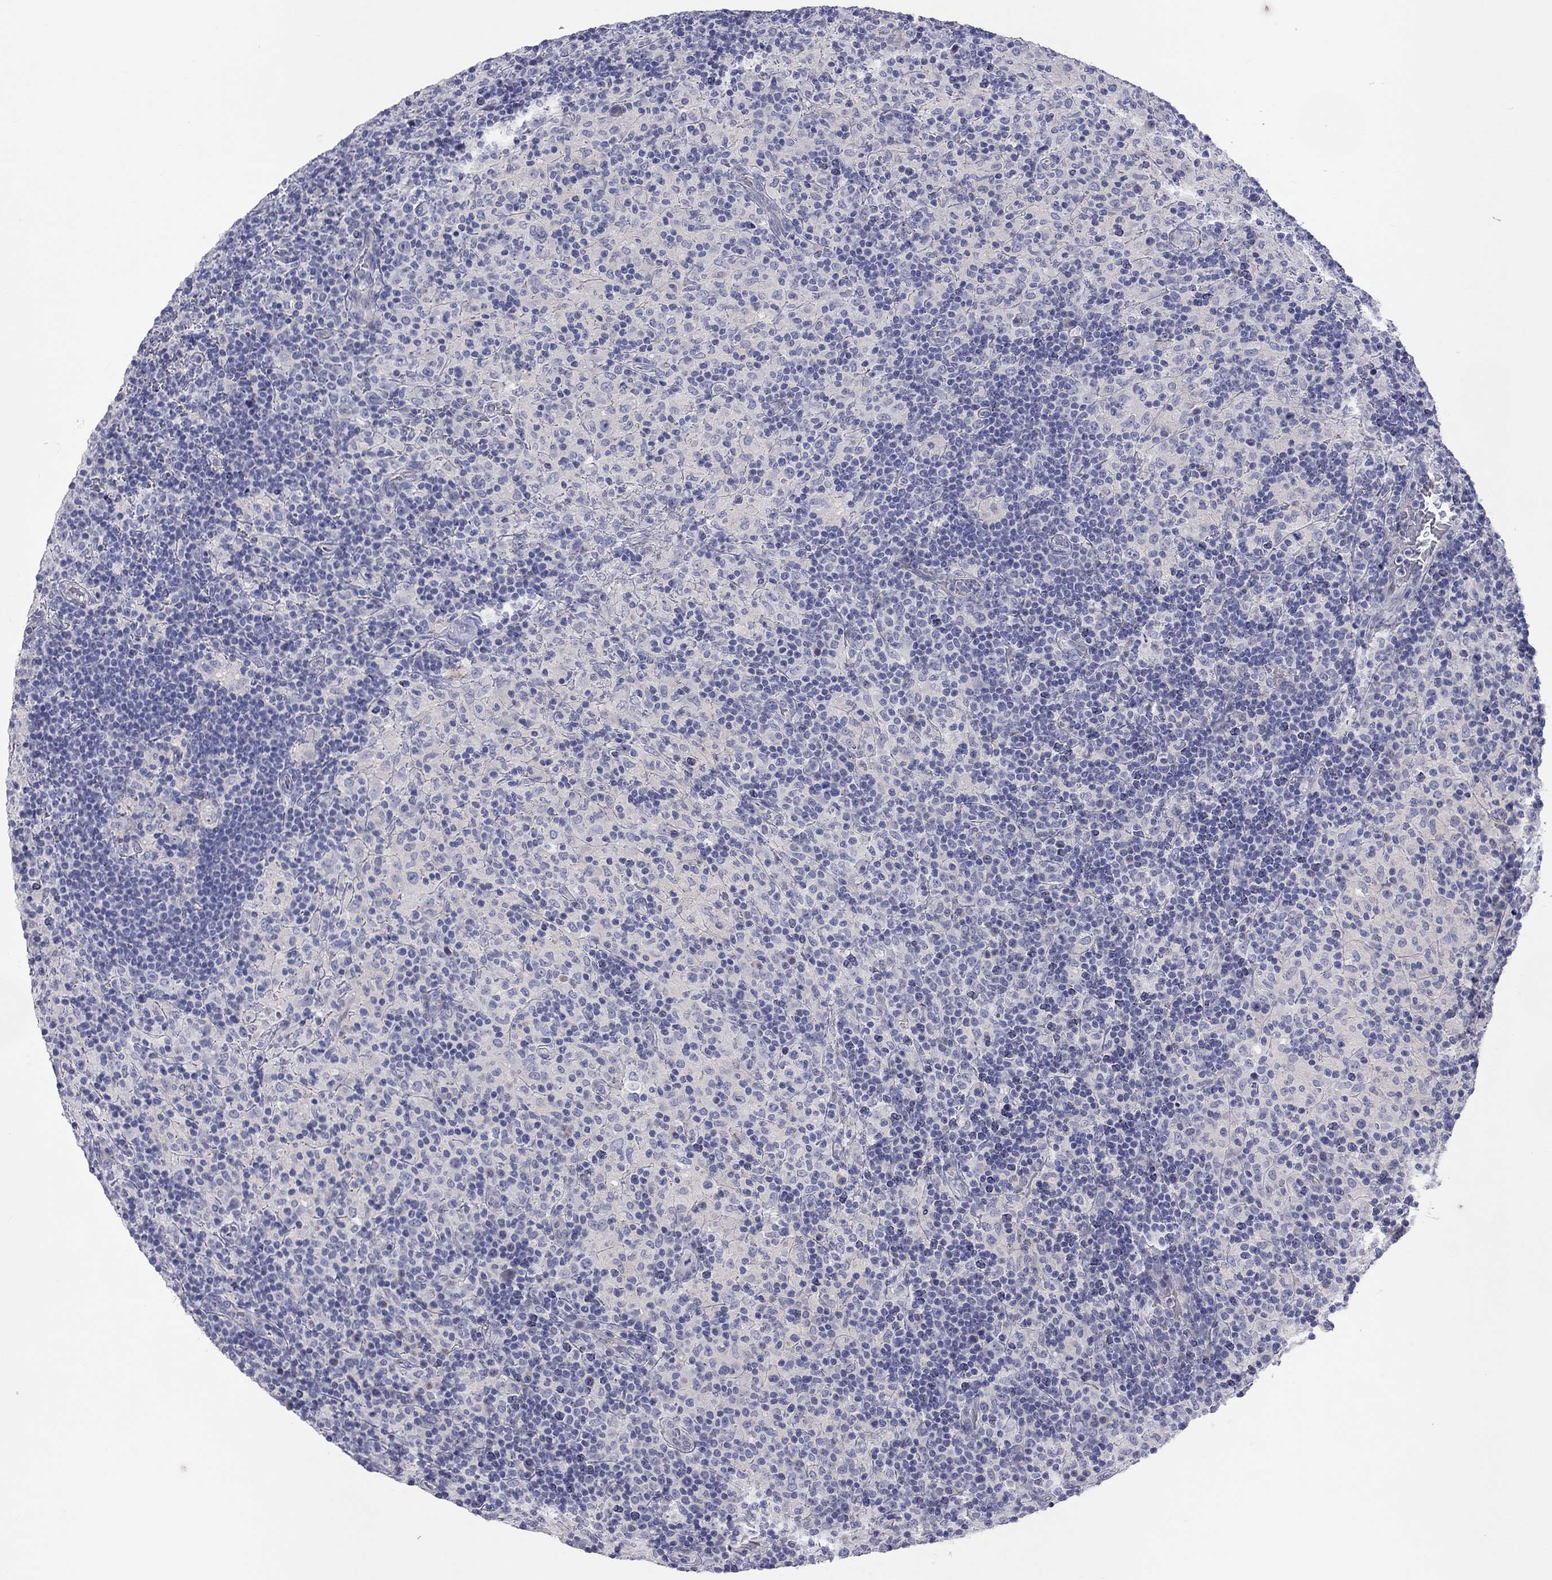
{"staining": {"intensity": "negative", "quantity": "none", "location": "none"}, "tissue": "lymphoma", "cell_type": "Tumor cells", "image_type": "cancer", "snomed": [{"axis": "morphology", "description": "Hodgkin's disease, NOS"}, {"axis": "topography", "description": "Lymph node"}], "caption": "Protein analysis of lymphoma shows no significant positivity in tumor cells.", "gene": "ST7L", "patient": {"sex": "male", "age": 70}}